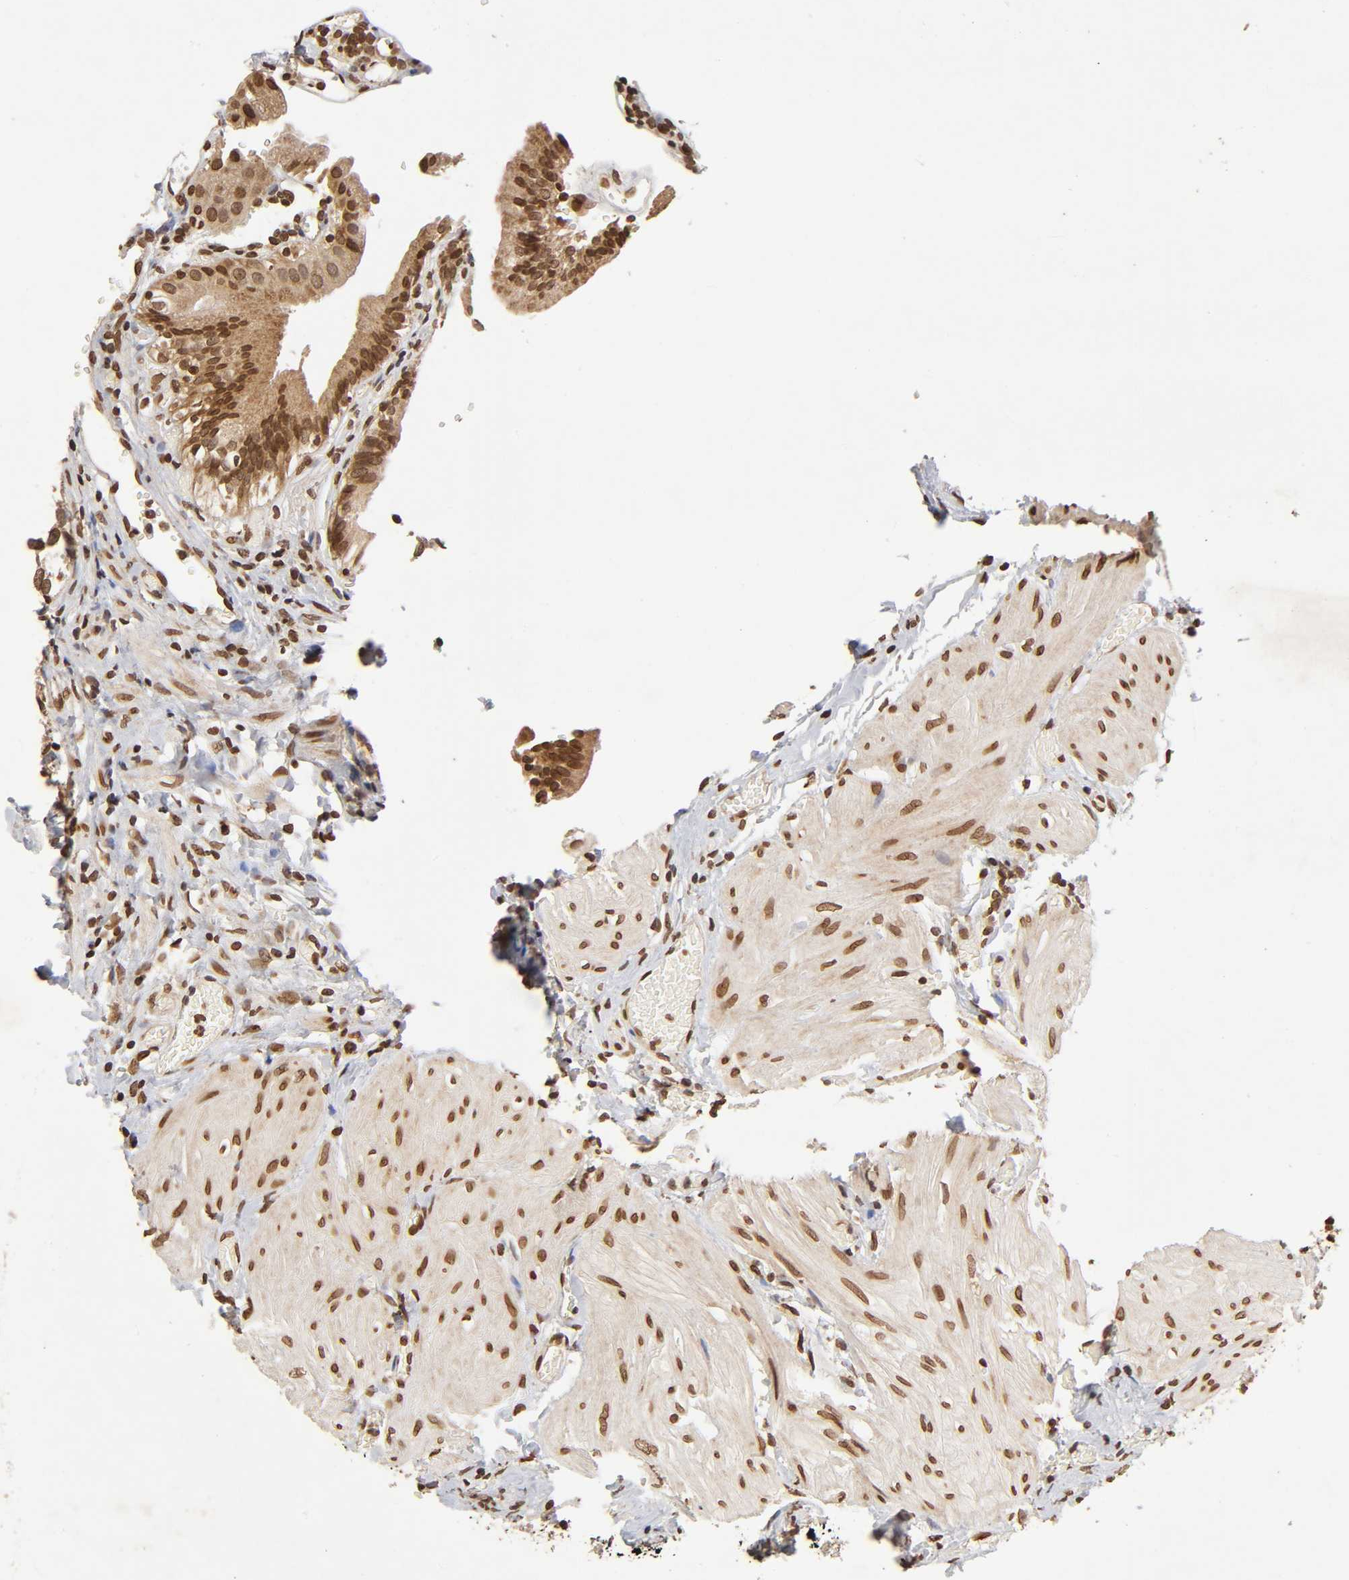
{"staining": {"intensity": "moderate", "quantity": ">75%", "location": "cytoplasmic/membranous,nuclear"}, "tissue": "gallbladder", "cell_type": "Glandular cells", "image_type": "normal", "snomed": [{"axis": "morphology", "description": "Normal tissue, NOS"}, {"axis": "topography", "description": "Gallbladder"}], "caption": "The histopathology image exhibits staining of benign gallbladder, revealing moderate cytoplasmic/membranous,nuclear protein positivity (brown color) within glandular cells.", "gene": "MLLT6", "patient": {"sex": "male", "age": 65}}